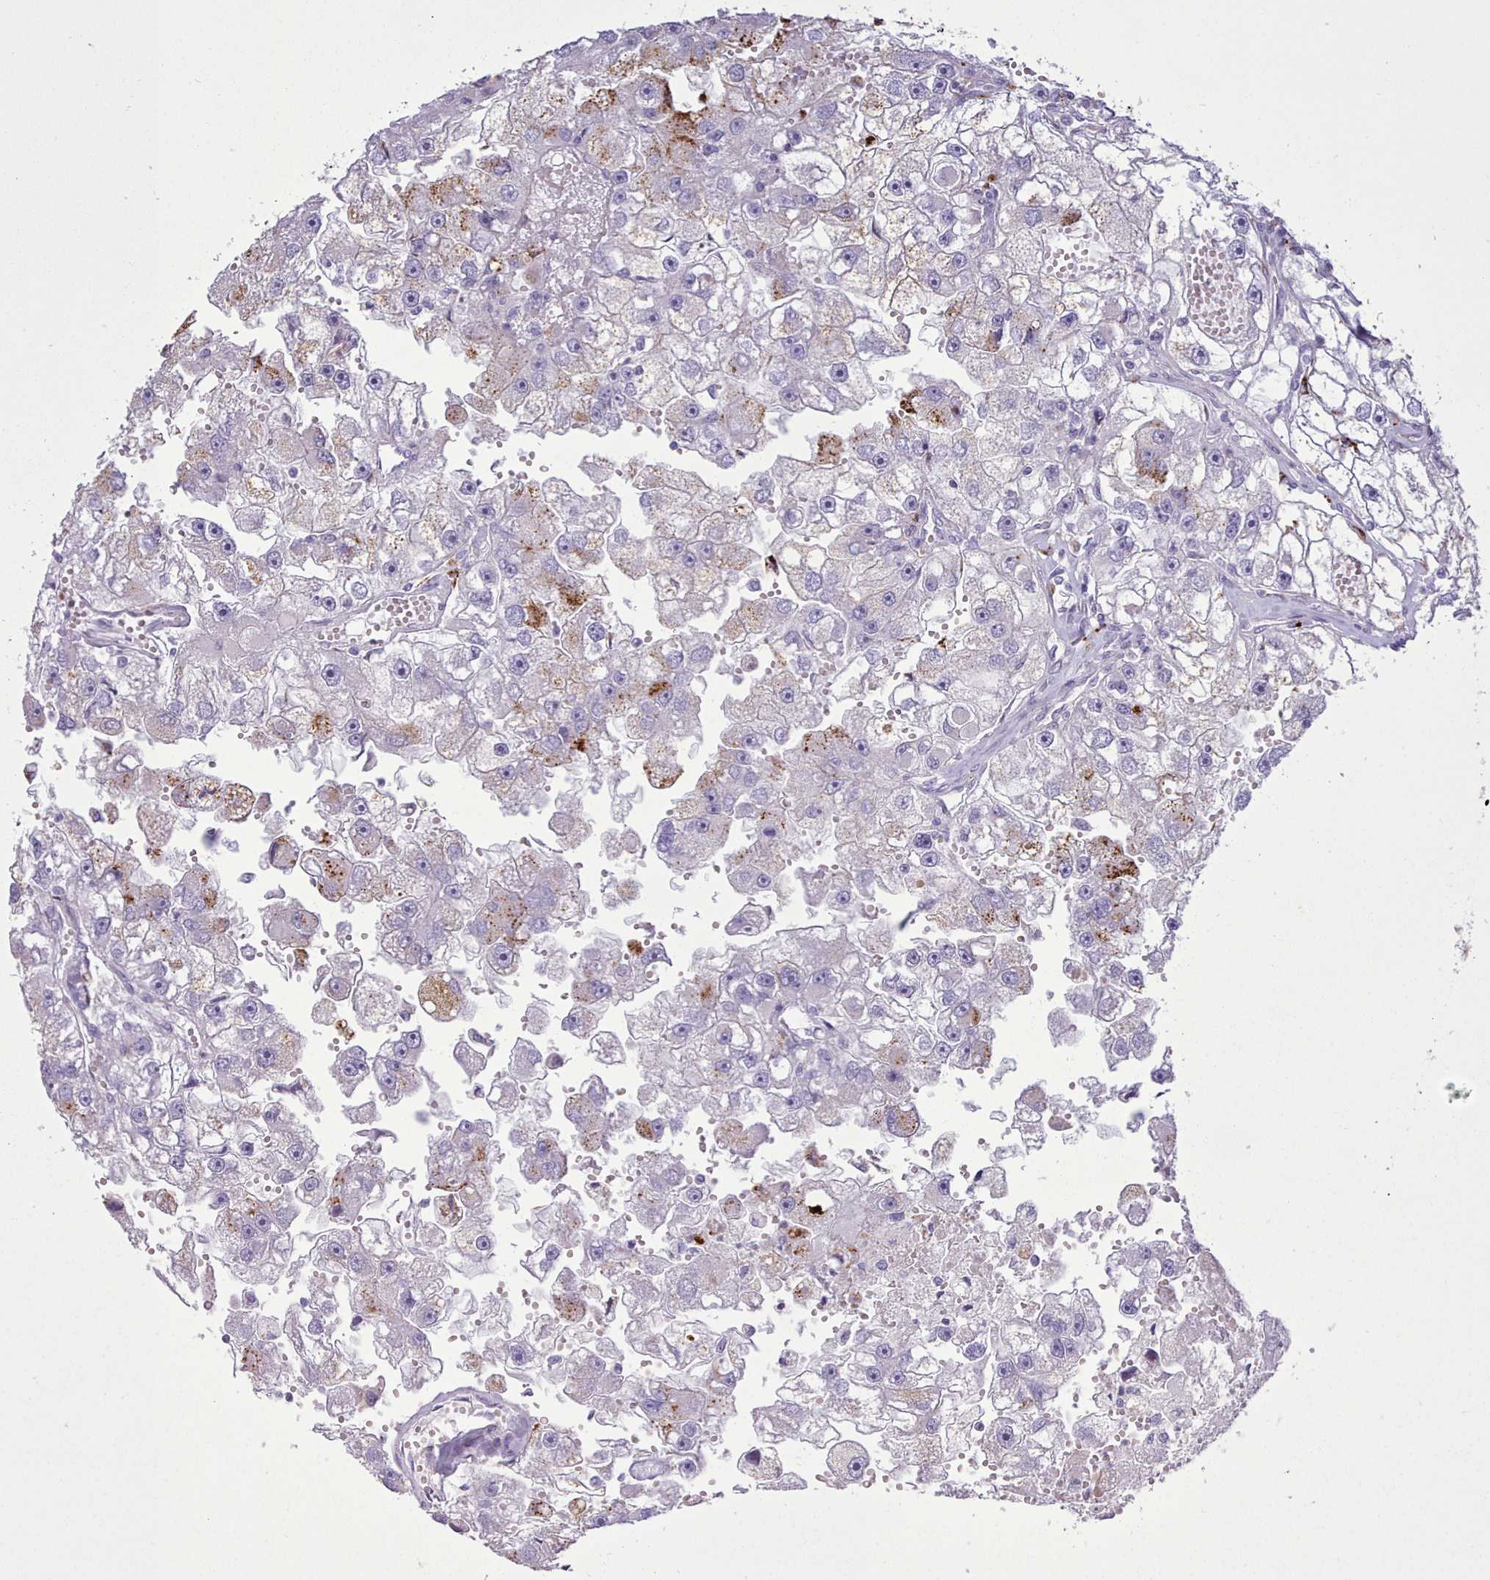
{"staining": {"intensity": "moderate", "quantity": "<25%", "location": "cytoplasmic/membranous"}, "tissue": "renal cancer", "cell_type": "Tumor cells", "image_type": "cancer", "snomed": [{"axis": "morphology", "description": "Adenocarcinoma, NOS"}, {"axis": "topography", "description": "Kidney"}], "caption": "Immunohistochemical staining of human renal adenocarcinoma shows low levels of moderate cytoplasmic/membranous positivity in approximately <25% of tumor cells.", "gene": "SRD5A1", "patient": {"sex": "male", "age": 63}}